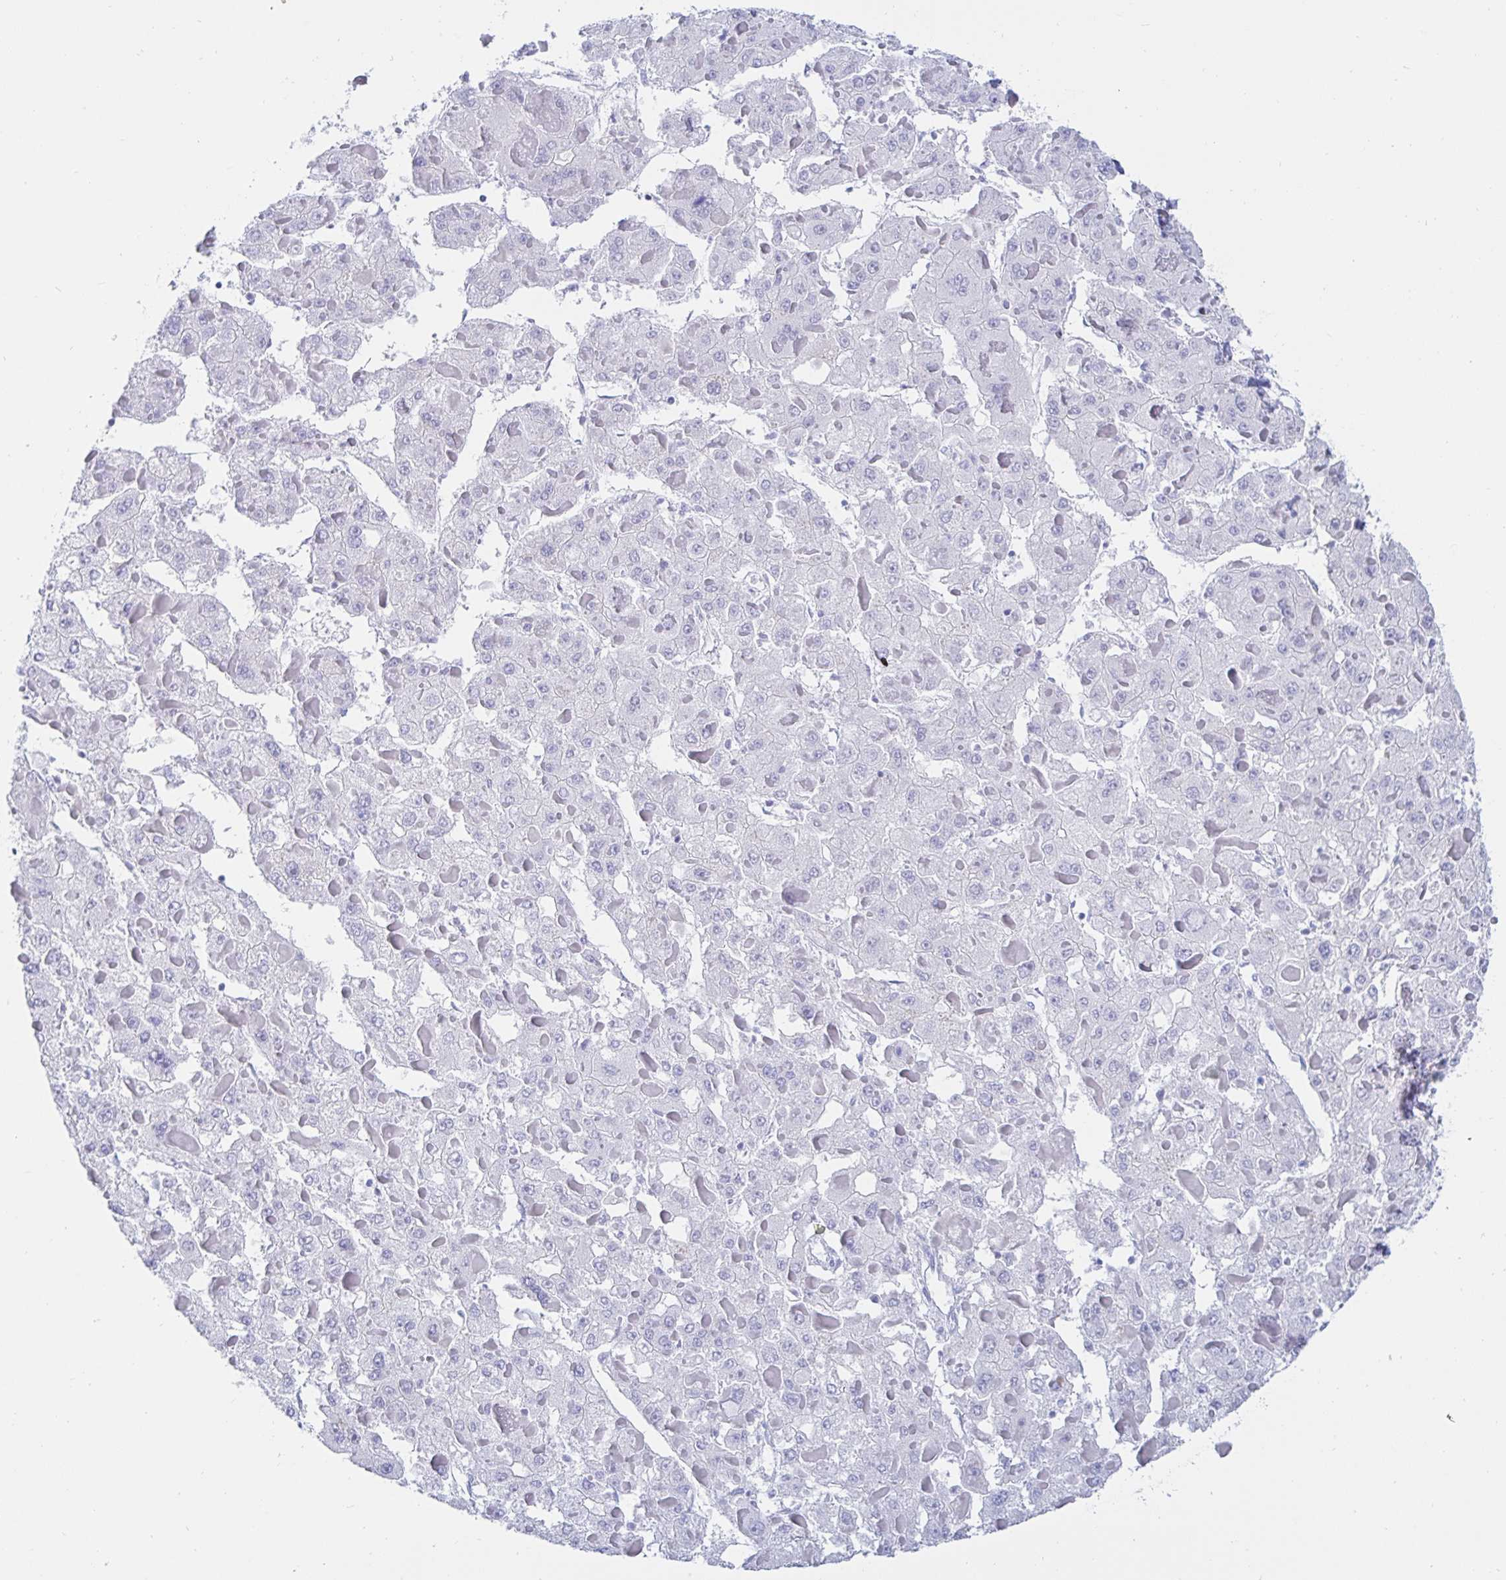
{"staining": {"intensity": "negative", "quantity": "none", "location": "none"}, "tissue": "liver cancer", "cell_type": "Tumor cells", "image_type": "cancer", "snomed": [{"axis": "morphology", "description": "Carcinoma, Hepatocellular, NOS"}, {"axis": "topography", "description": "Liver"}], "caption": "Liver cancer was stained to show a protein in brown. There is no significant staining in tumor cells.", "gene": "KCNH6", "patient": {"sex": "female", "age": 73}}